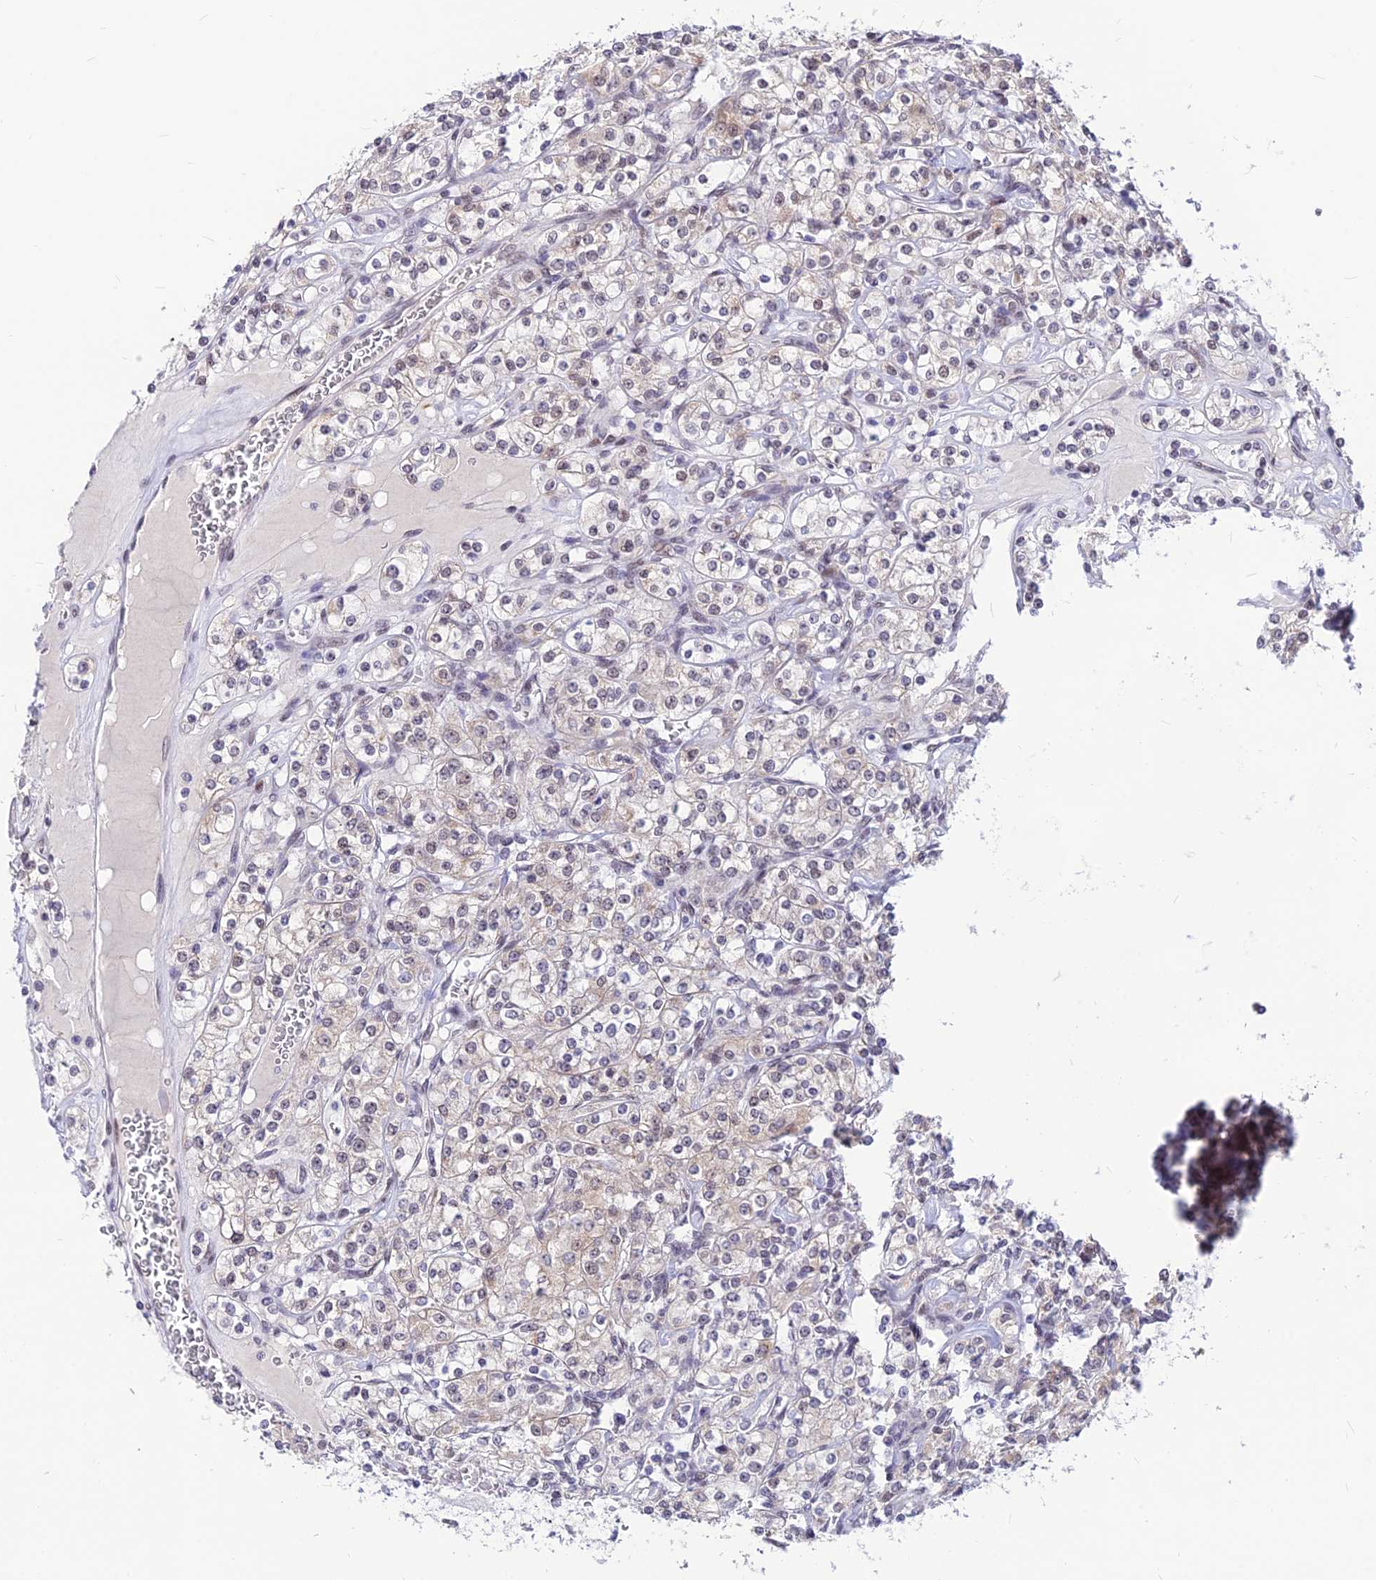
{"staining": {"intensity": "moderate", "quantity": "25%-75%", "location": "nuclear"}, "tissue": "renal cancer", "cell_type": "Tumor cells", "image_type": "cancer", "snomed": [{"axis": "morphology", "description": "Adenocarcinoma, NOS"}, {"axis": "topography", "description": "Kidney"}], "caption": "An IHC image of neoplastic tissue is shown. Protein staining in brown highlights moderate nuclear positivity in renal adenocarcinoma within tumor cells. The protein of interest is shown in brown color, while the nuclei are stained blue.", "gene": "KCTD13", "patient": {"sex": "male", "age": 77}}